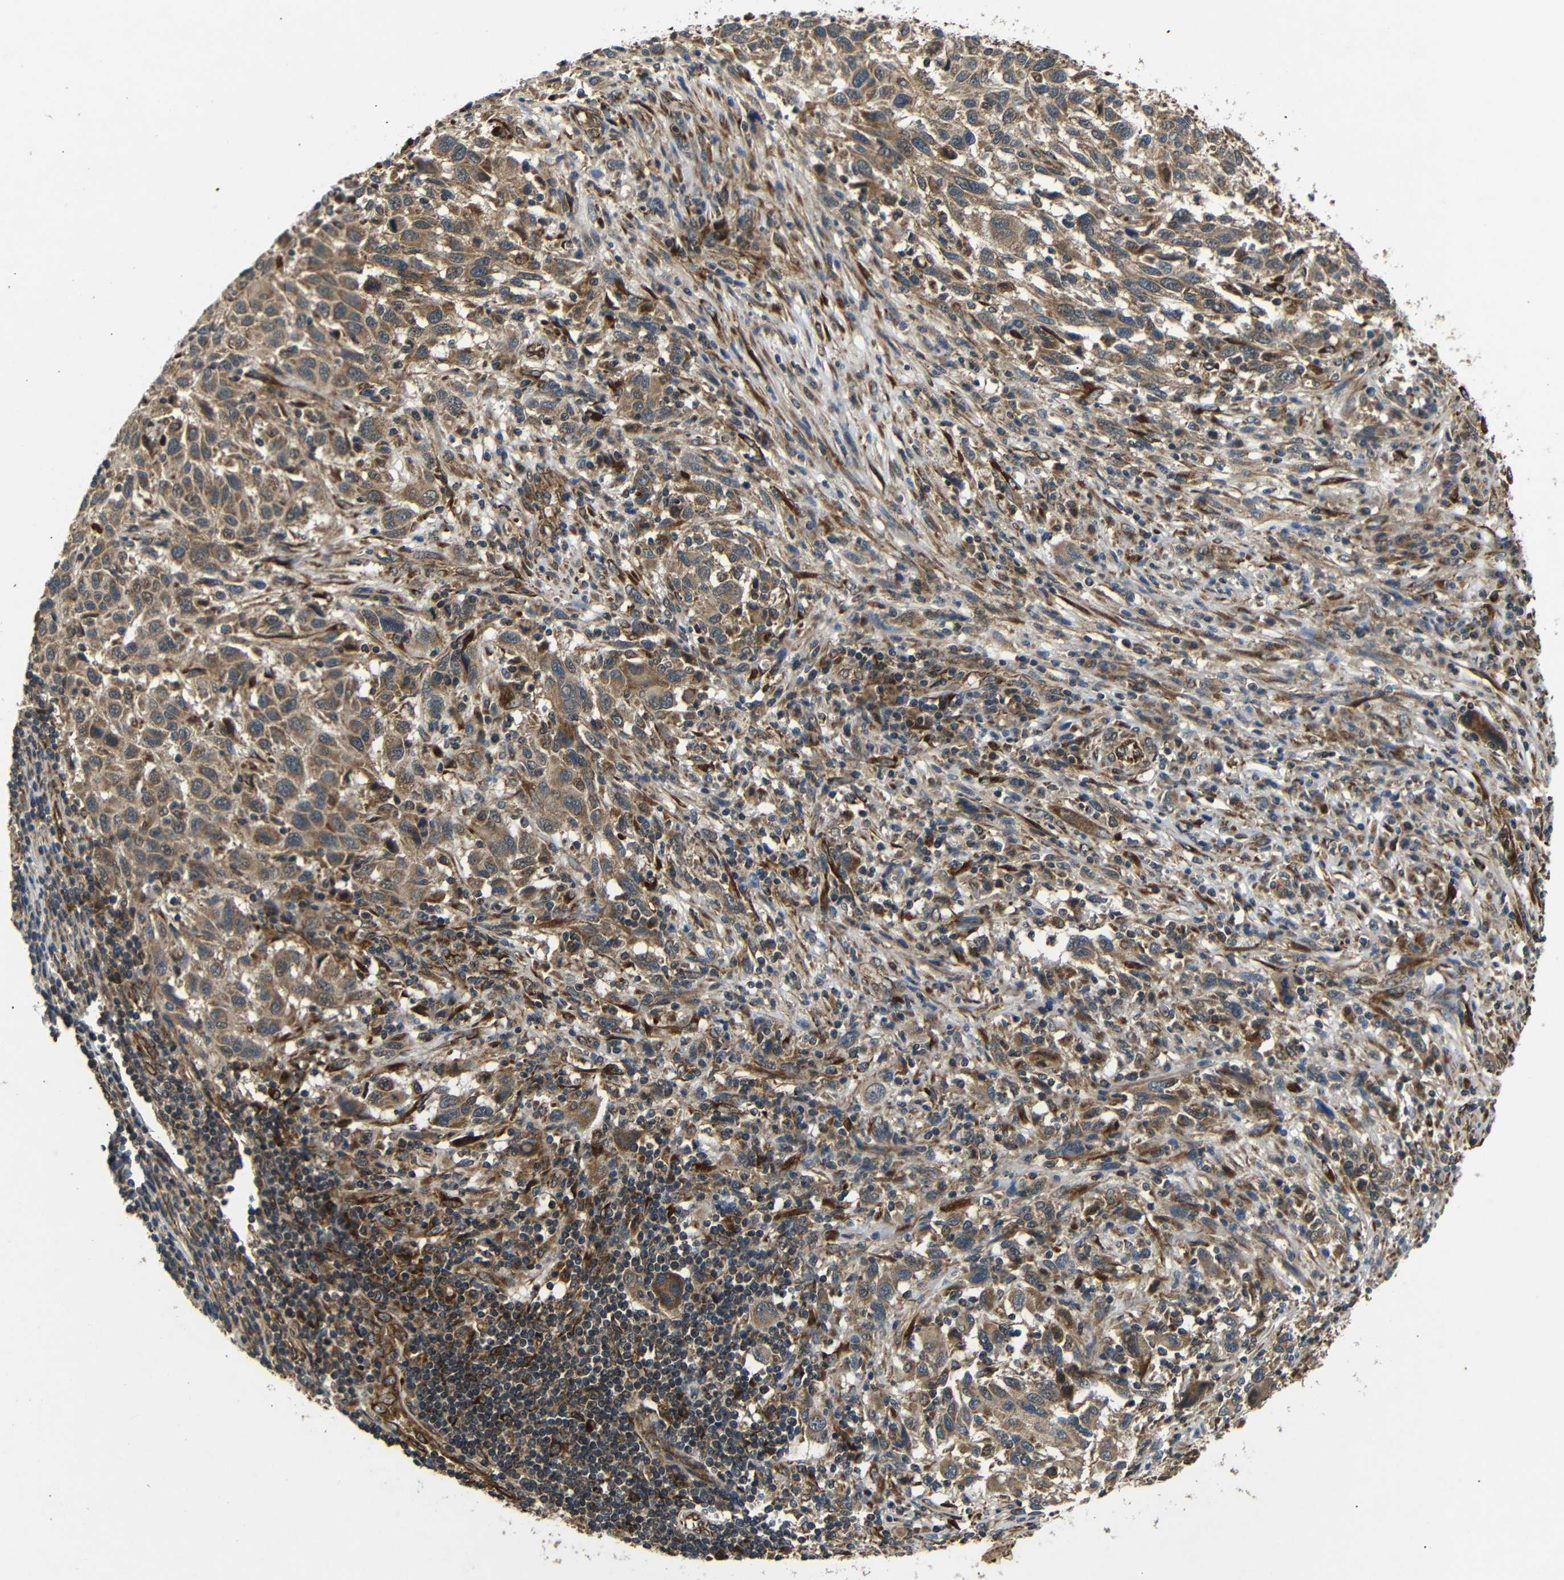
{"staining": {"intensity": "moderate", "quantity": ">75%", "location": "cytoplasmic/membranous"}, "tissue": "melanoma", "cell_type": "Tumor cells", "image_type": "cancer", "snomed": [{"axis": "morphology", "description": "Malignant melanoma, Metastatic site"}, {"axis": "topography", "description": "Lymph node"}], "caption": "Immunohistochemical staining of human malignant melanoma (metastatic site) shows medium levels of moderate cytoplasmic/membranous staining in approximately >75% of tumor cells. The staining is performed using DAB (3,3'-diaminobenzidine) brown chromogen to label protein expression. The nuclei are counter-stained blue using hematoxylin.", "gene": "TRPC1", "patient": {"sex": "male", "age": 61}}